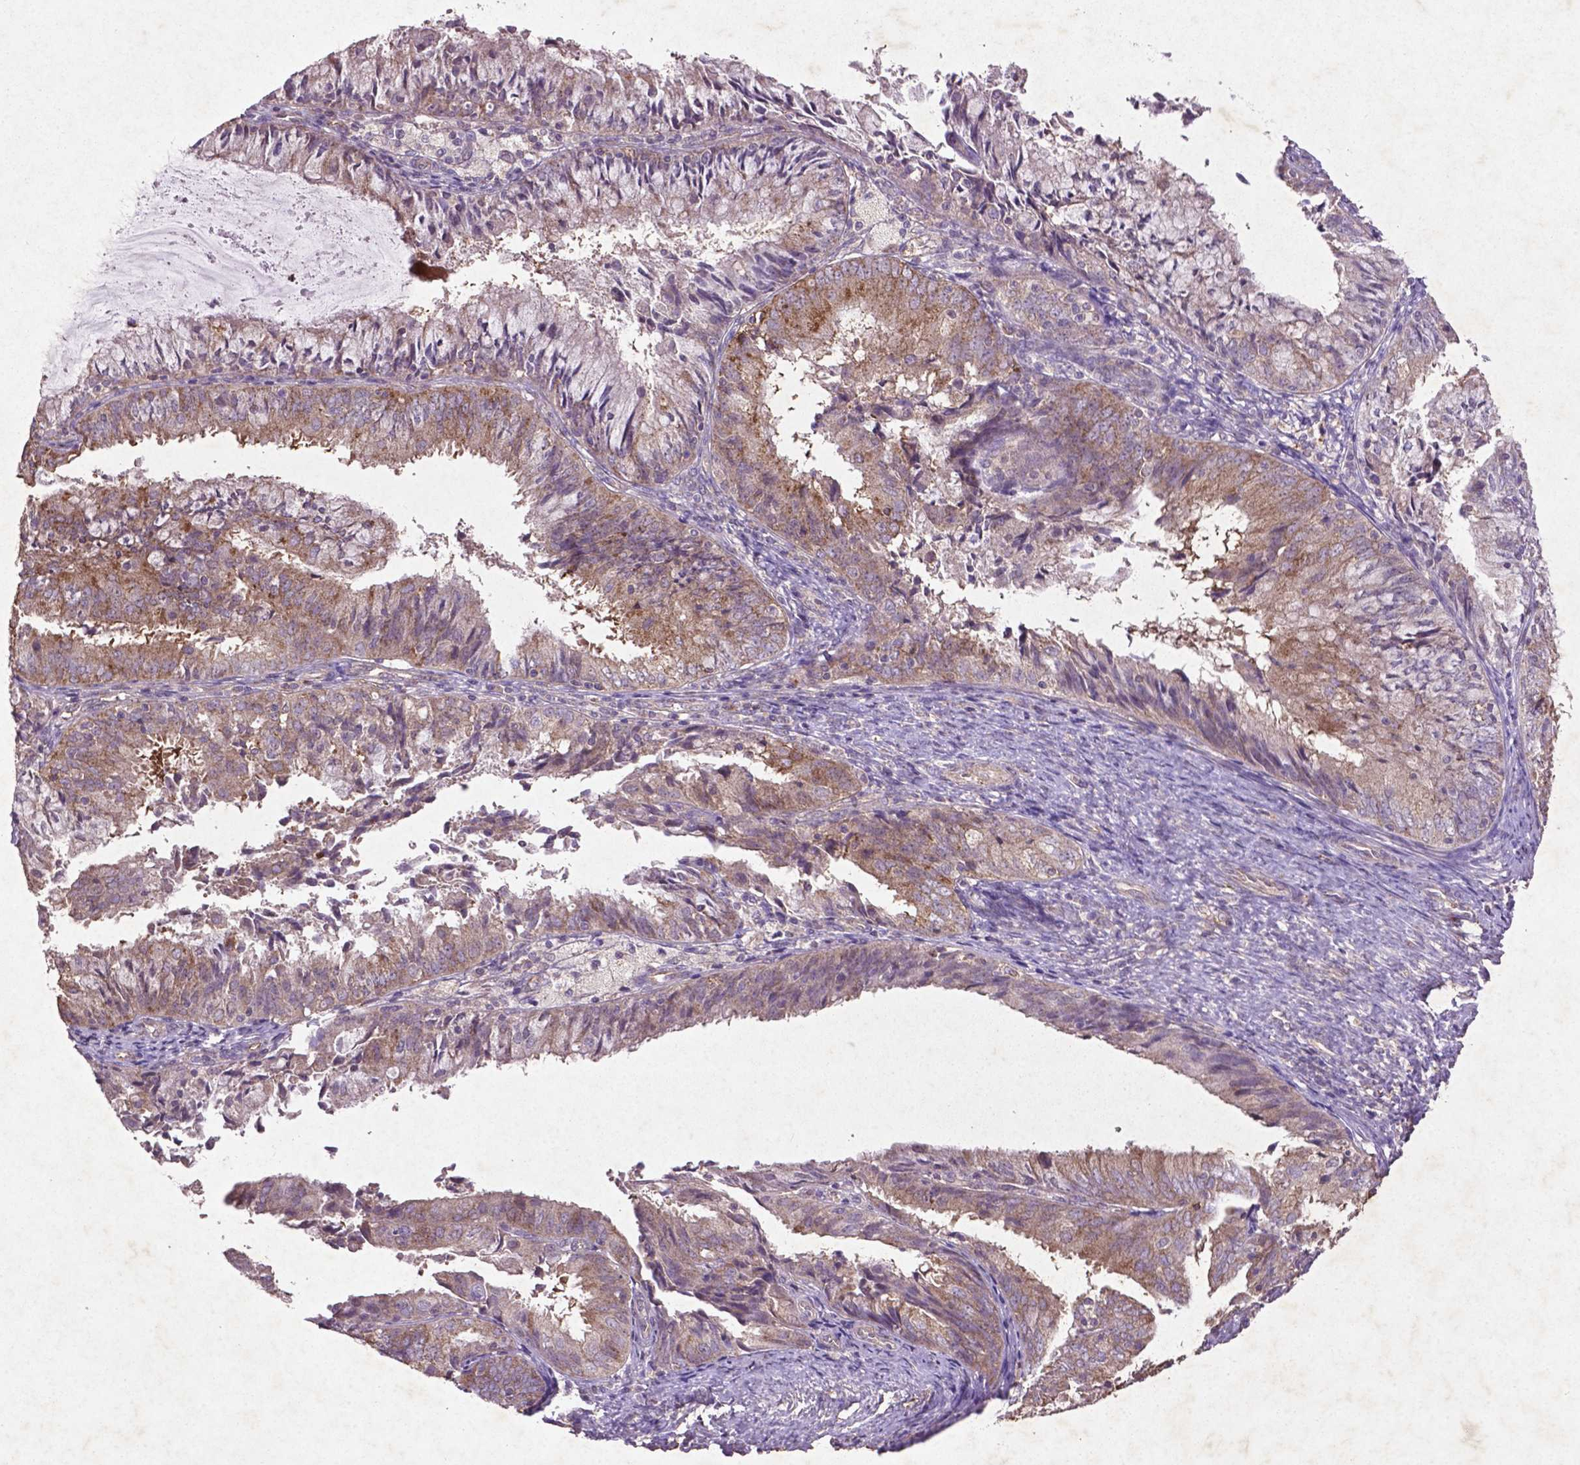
{"staining": {"intensity": "moderate", "quantity": "25%-75%", "location": "cytoplasmic/membranous"}, "tissue": "endometrial cancer", "cell_type": "Tumor cells", "image_type": "cancer", "snomed": [{"axis": "morphology", "description": "Adenocarcinoma, NOS"}, {"axis": "topography", "description": "Endometrium"}], "caption": "Endometrial cancer tissue reveals moderate cytoplasmic/membranous staining in about 25%-75% of tumor cells, visualized by immunohistochemistry. Using DAB (brown) and hematoxylin (blue) stains, captured at high magnification using brightfield microscopy.", "gene": "MTOR", "patient": {"sex": "female", "age": 57}}